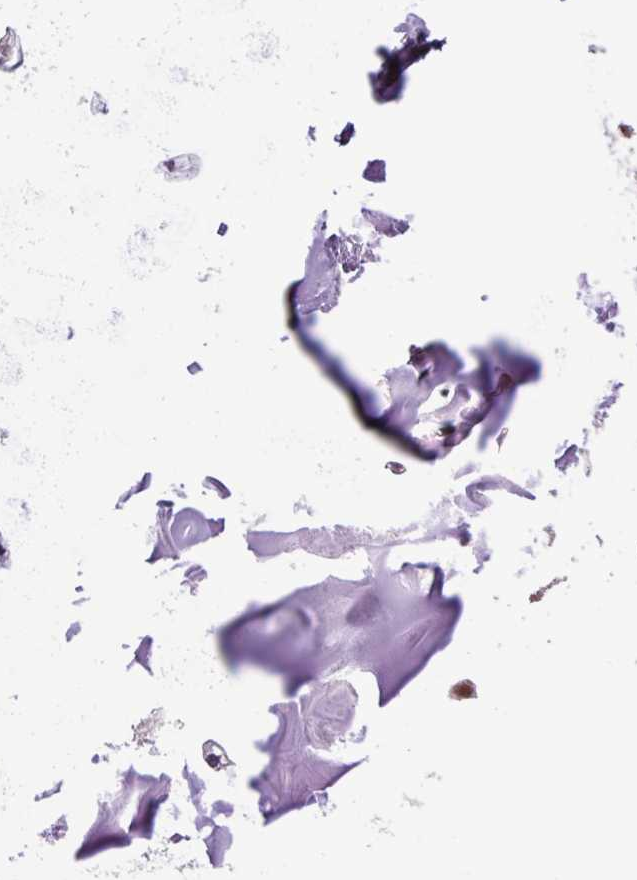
{"staining": {"intensity": "negative", "quantity": "none", "location": "none"}, "tissue": "adipose tissue", "cell_type": "Adipocytes", "image_type": "normal", "snomed": [{"axis": "morphology", "description": "Normal tissue, NOS"}, {"axis": "morphology", "description": "Degeneration, NOS"}, {"axis": "topography", "description": "Cartilage tissue"}, {"axis": "topography", "description": "Lung"}], "caption": "Immunohistochemical staining of normal adipose tissue demonstrates no significant expression in adipocytes. (Brightfield microscopy of DAB (3,3'-diaminobenzidine) immunohistochemistry (IHC) at high magnification).", "gene": "KPNA1", "patient": {"sex": "female", "age": 61}}